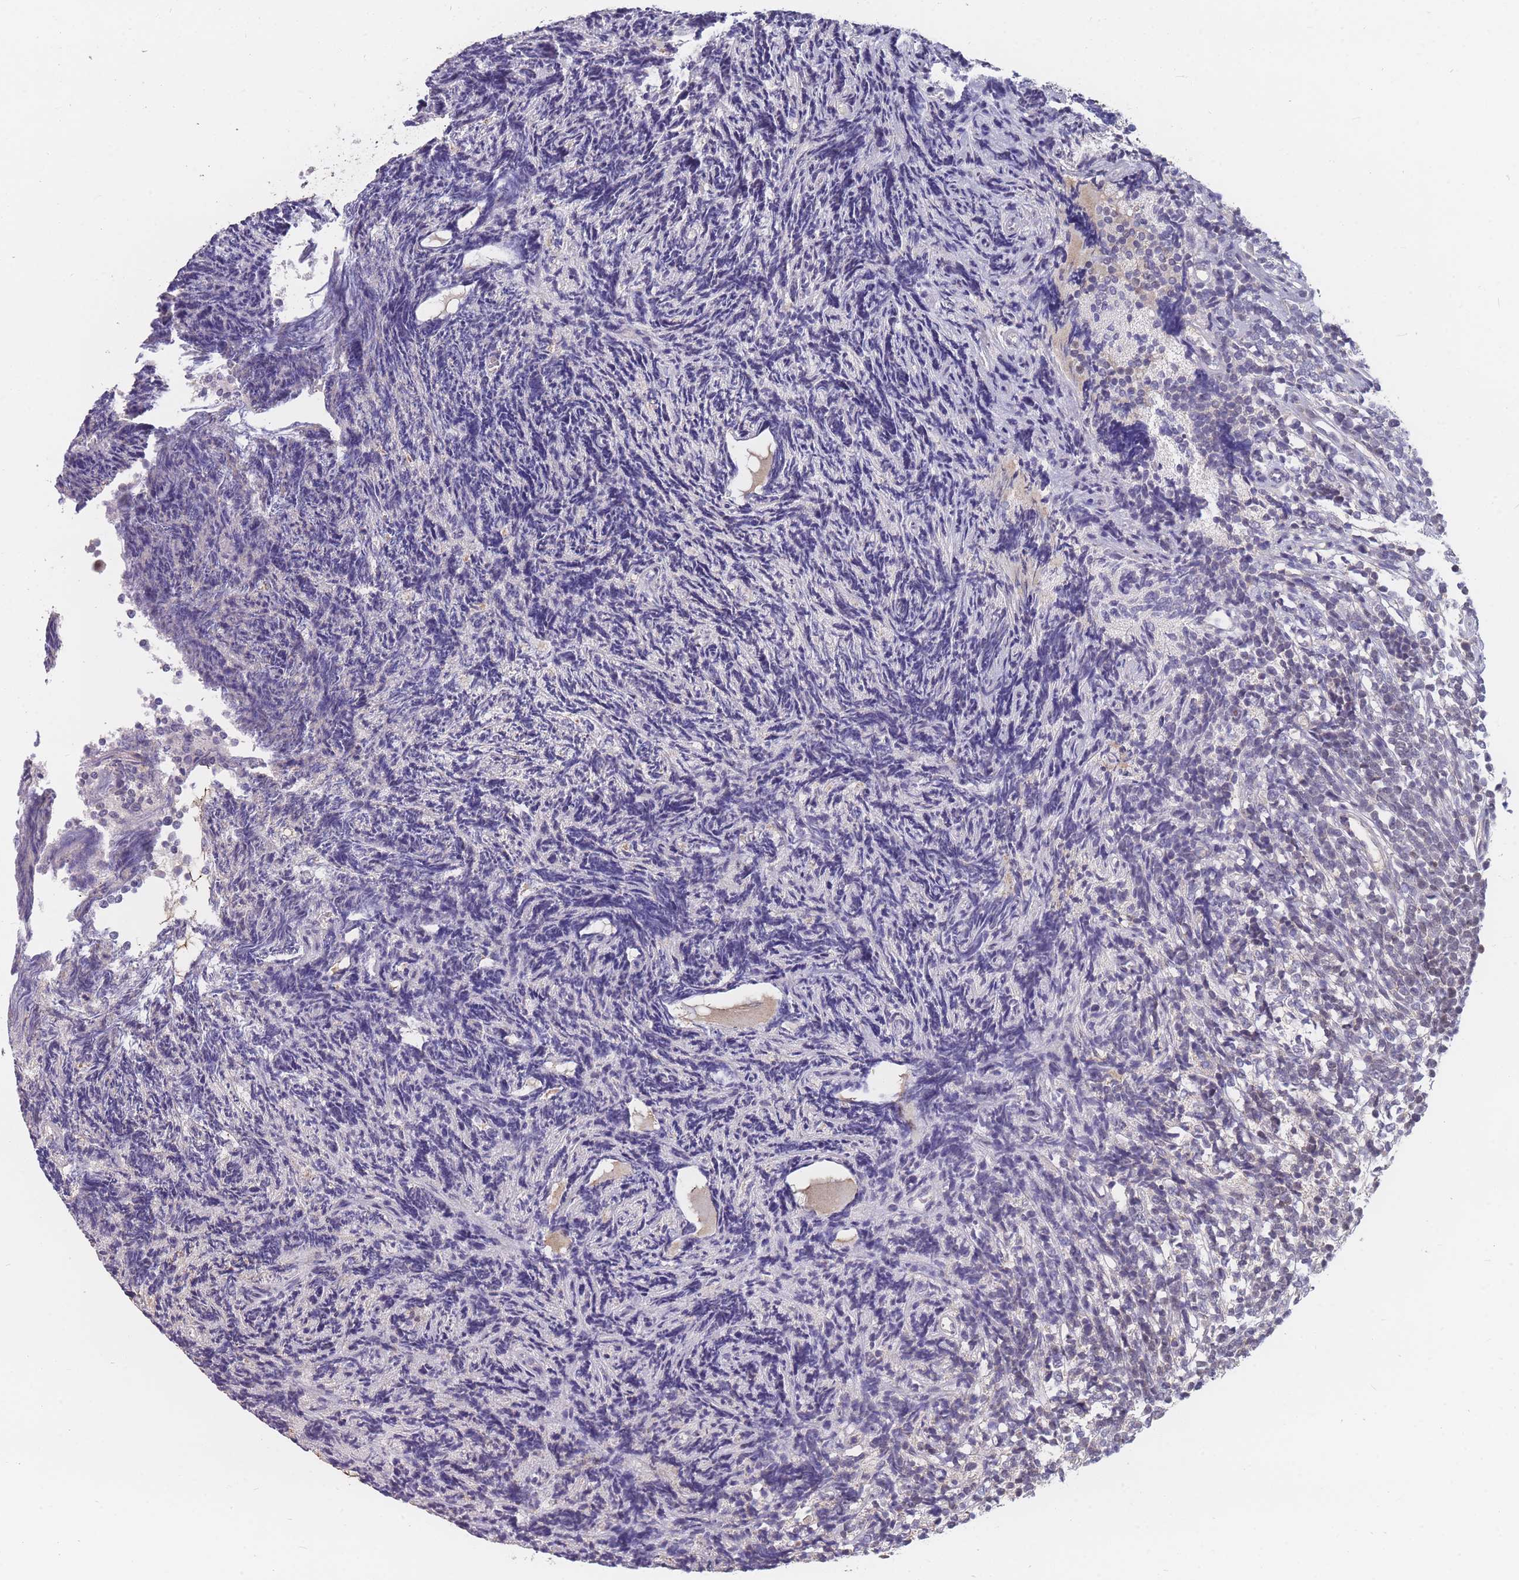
{"staining": {"intensity": "weak", "quantity": "<25%", "location": "nuclear"}, "tissue": "glioma", "cell_type": "Tumor cells", "image_type": "cancer", "snomed": [{"axis": "morphology", "description": "Glioma, malignant, Low grade"}, {"axis": "topography", "description": "Brain"}], "caption": "This is an IHC photomicrograph of human glioma. There is no positivity in tumor cells.", "gene": "SNRPA1", "patient": {"sex": "female", "age": 1}}